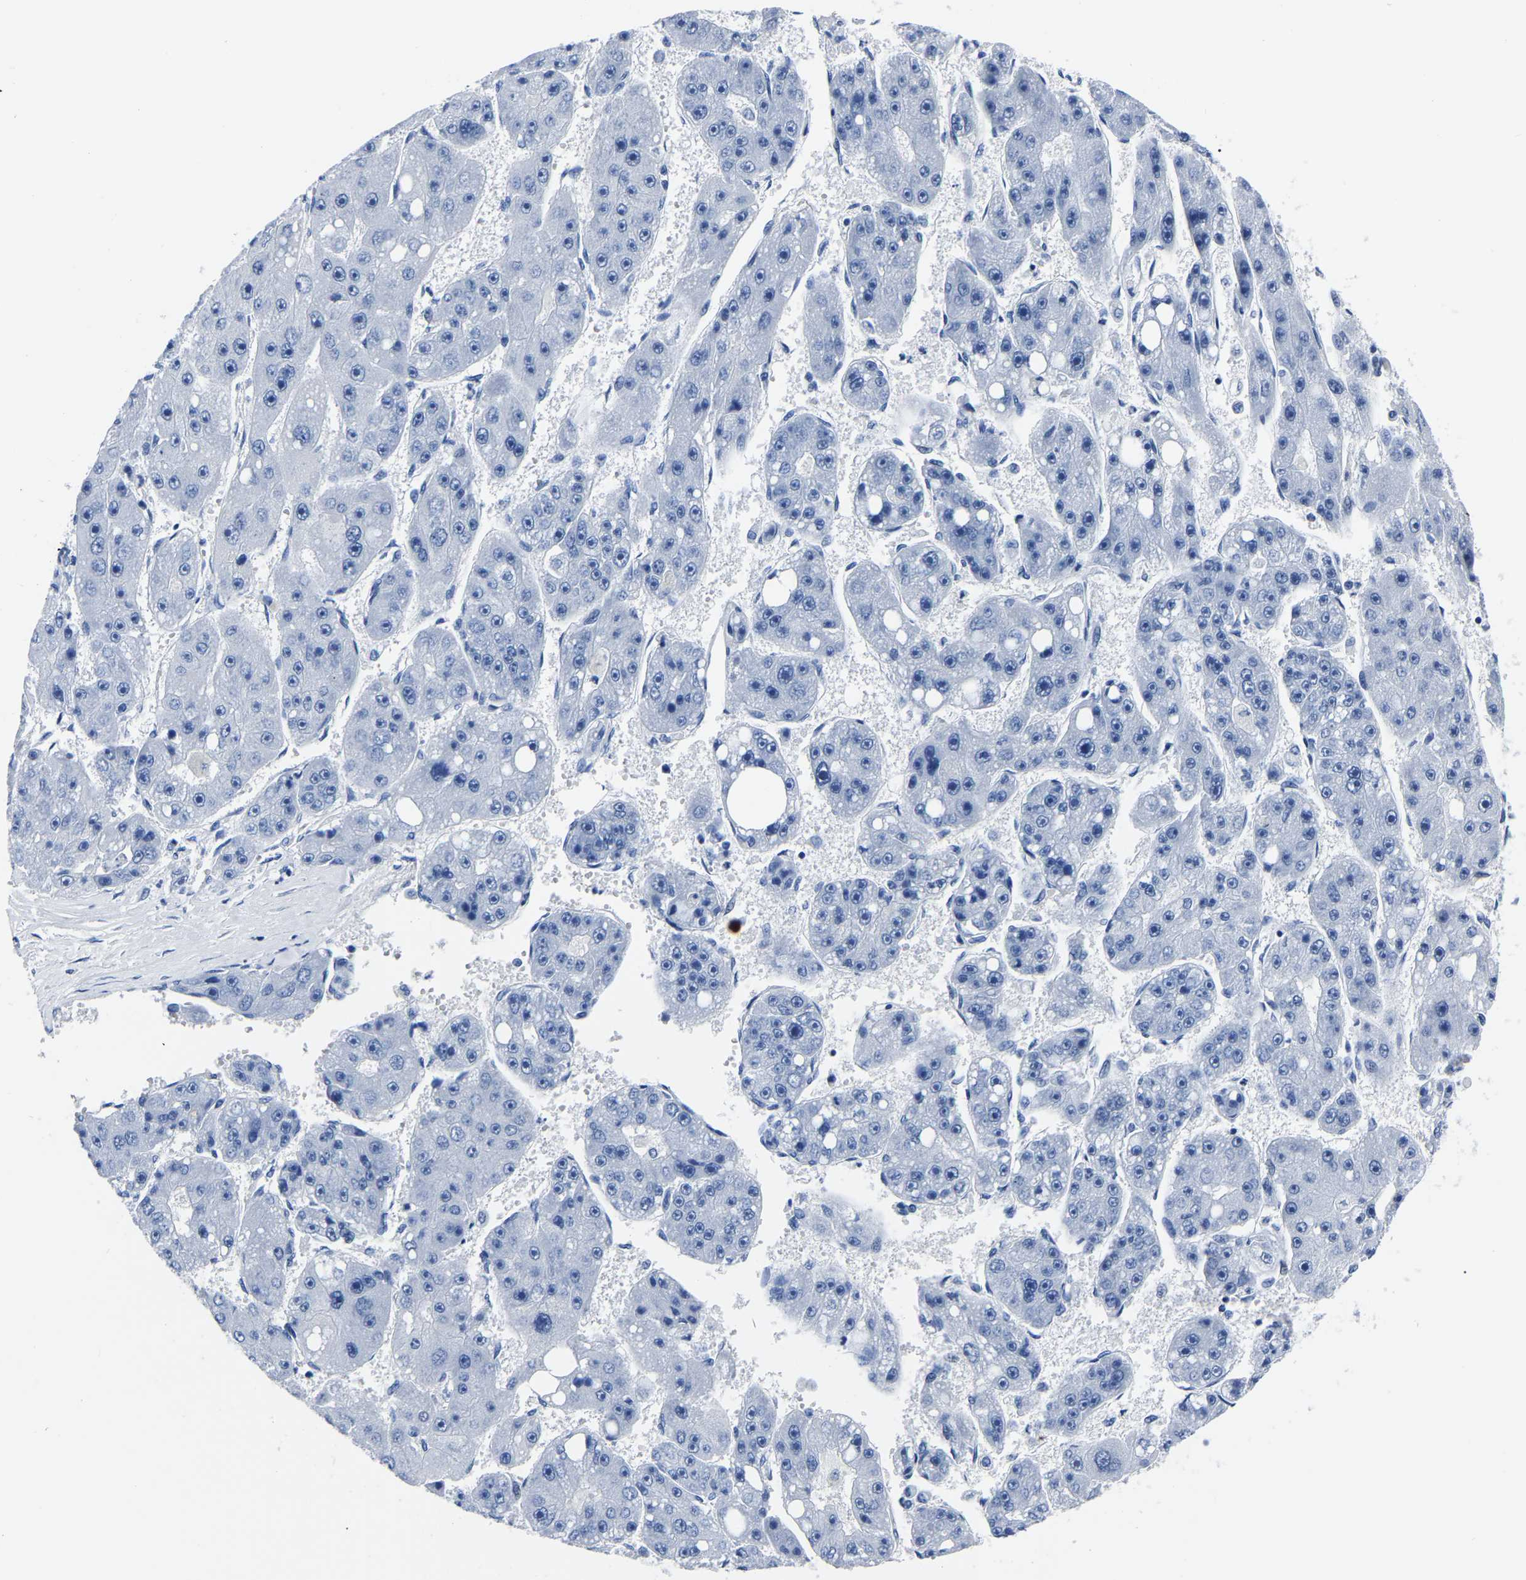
{"staining": {"intensity": "negative", "quantity": "none", "location": "none"}, "tissue": "liver cancer", "cell_type": "Tumor cells", "image_type": "cancer", "snomed": [{"axis": "morphology", "description": "Carcinoma, Hepatocellular, NOS"}, {"axis": "topography", "description": "Liver"}], "caption": "Immunohistochemical staining of liver cancer shows no significant expression in tumor cells. (IHC, brightfield microscopy, high magnification).", "gene": "IMPG2", "patient": {"sex": "female", "age": 61}}